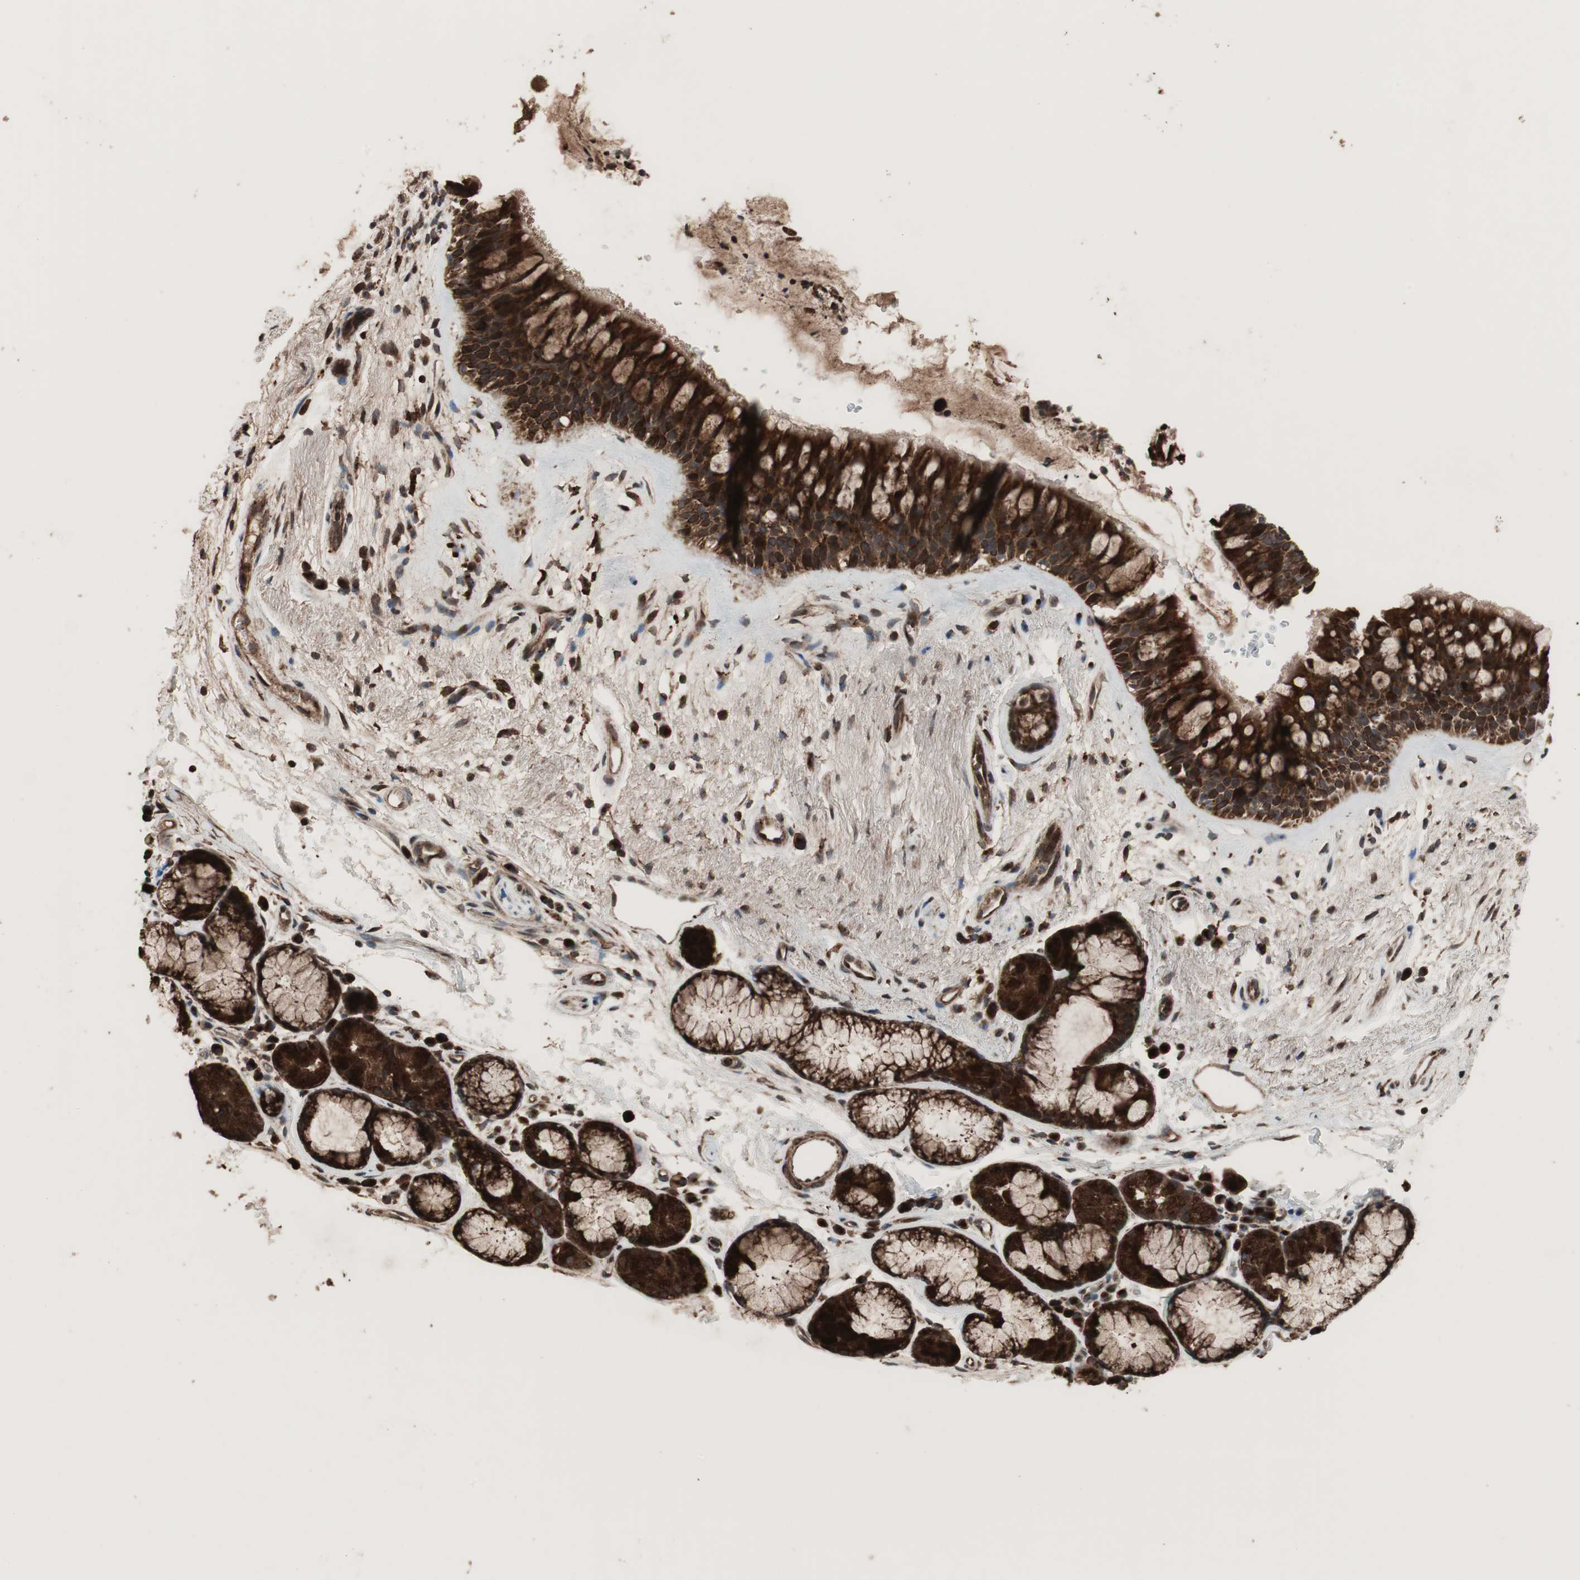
{"staining": {"intensity": "strong", "quantity": ">75%", "location": "cytoplasmic/membranous"}, "tissue": "bronchus", "cell_type": "Respiratory epithelial cells", "image_type": "normal", "snomed": [{"axis": "morphology", "description": "Normal tissue, NOS"}, {"axis": "topography", "description": "Bronchus"}], "caption": "IHC (DAB) staining of benign human bronchus shows strong cytoplasmic/membranous protein positivity in about >75% of respiratory epithelial cells.", "gene": "RAB1A", "patient": {"sex": "female", "age": 54}}